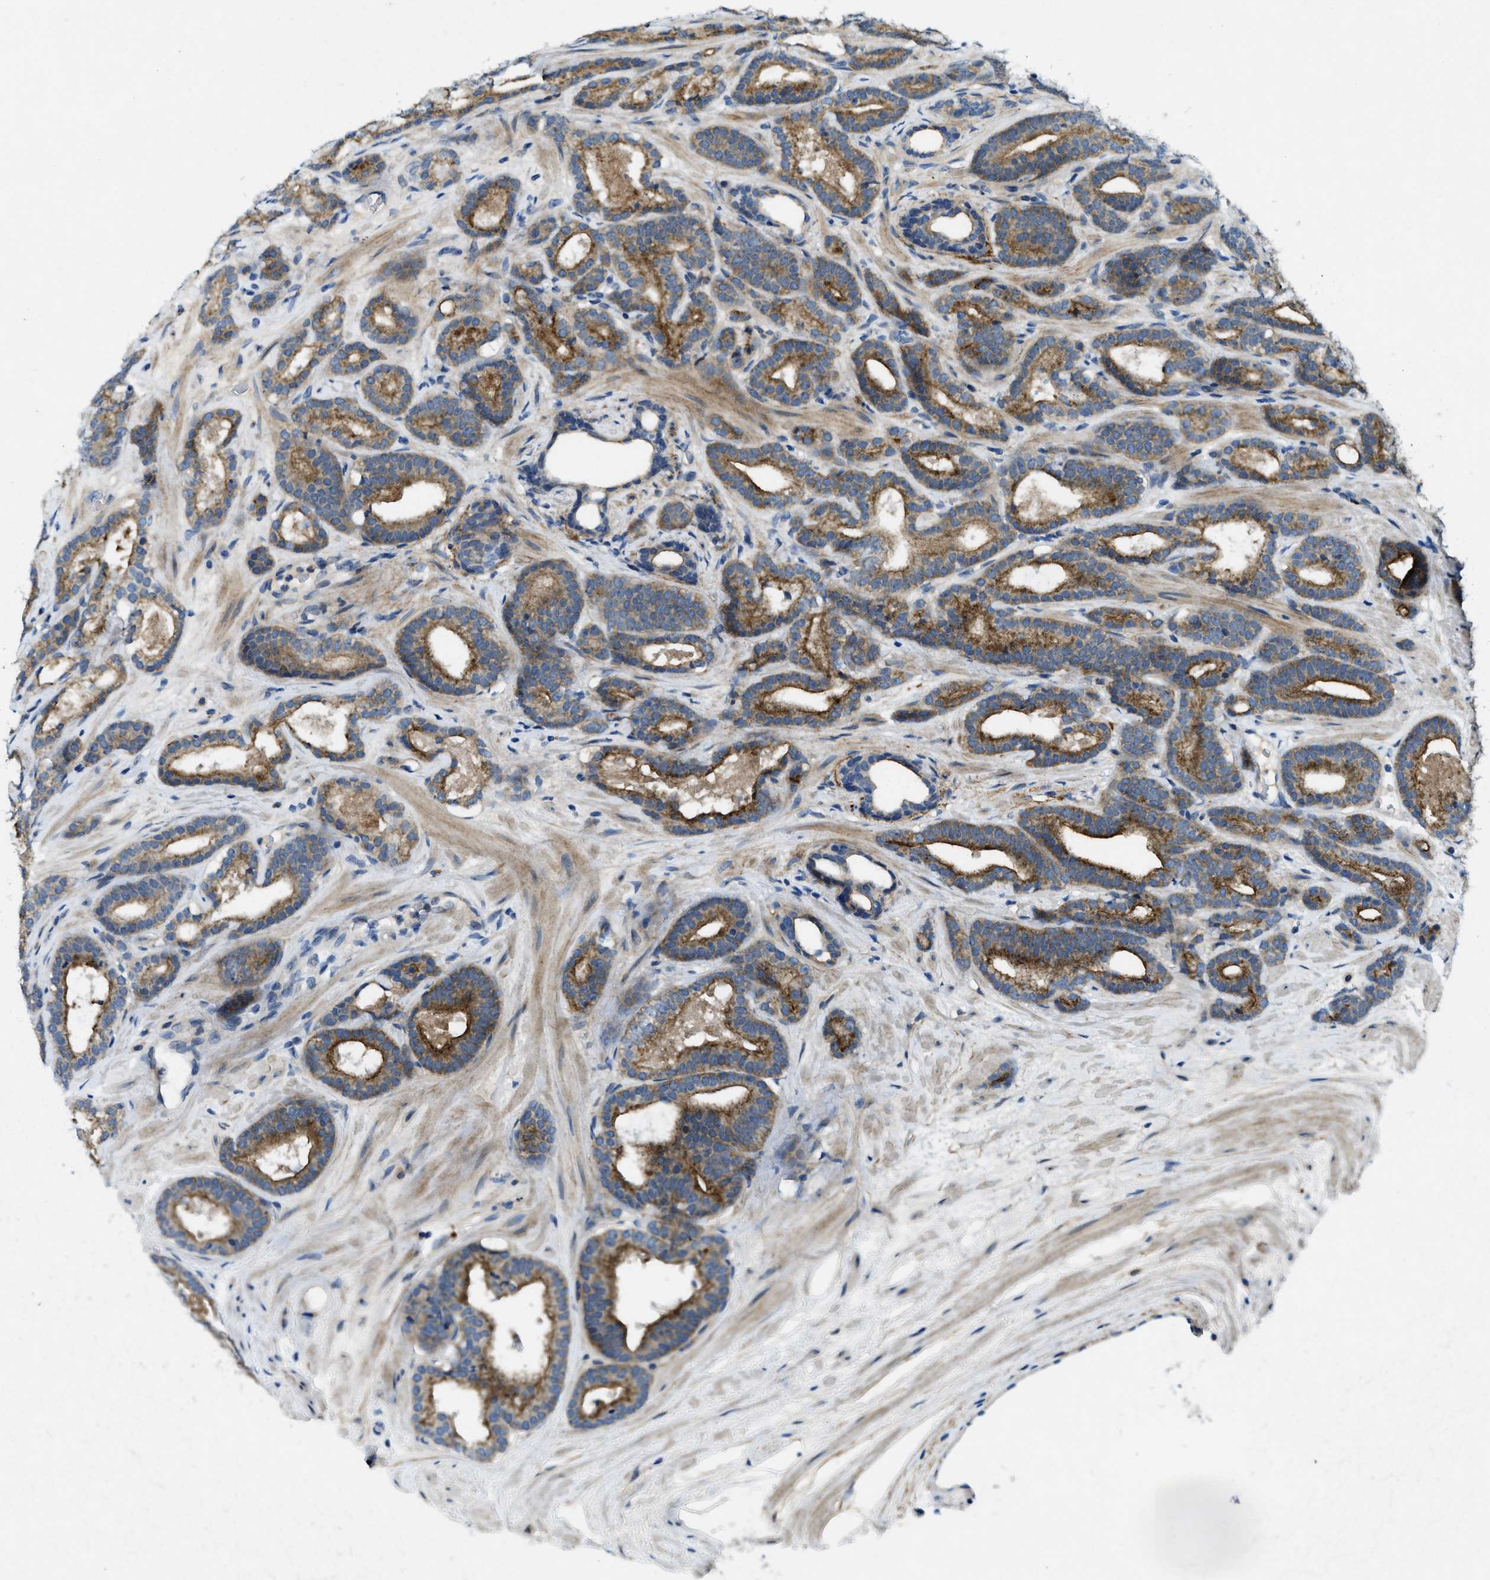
{"staining": {"intensity": "moderate", "quantity": ">75%", "location": "cytoplasmic/membranous"}, "tissue": "prostate cancer", "cell_type": "Tumor cells", "image_type": "cancer", "snomed": [{"axis": "morphology", "description": "Adenocarcinoma, High grade"}, {"axis": "topography", "description": "Prostate"}], "caption": "Tumor cells exhibit moderate cytoplasmic/membranous expression in about >75% of cells in prostate adenocarcinoma (high-grade).", "gene": "SNX14", "patient": {"sex": "male", "age": 60}}